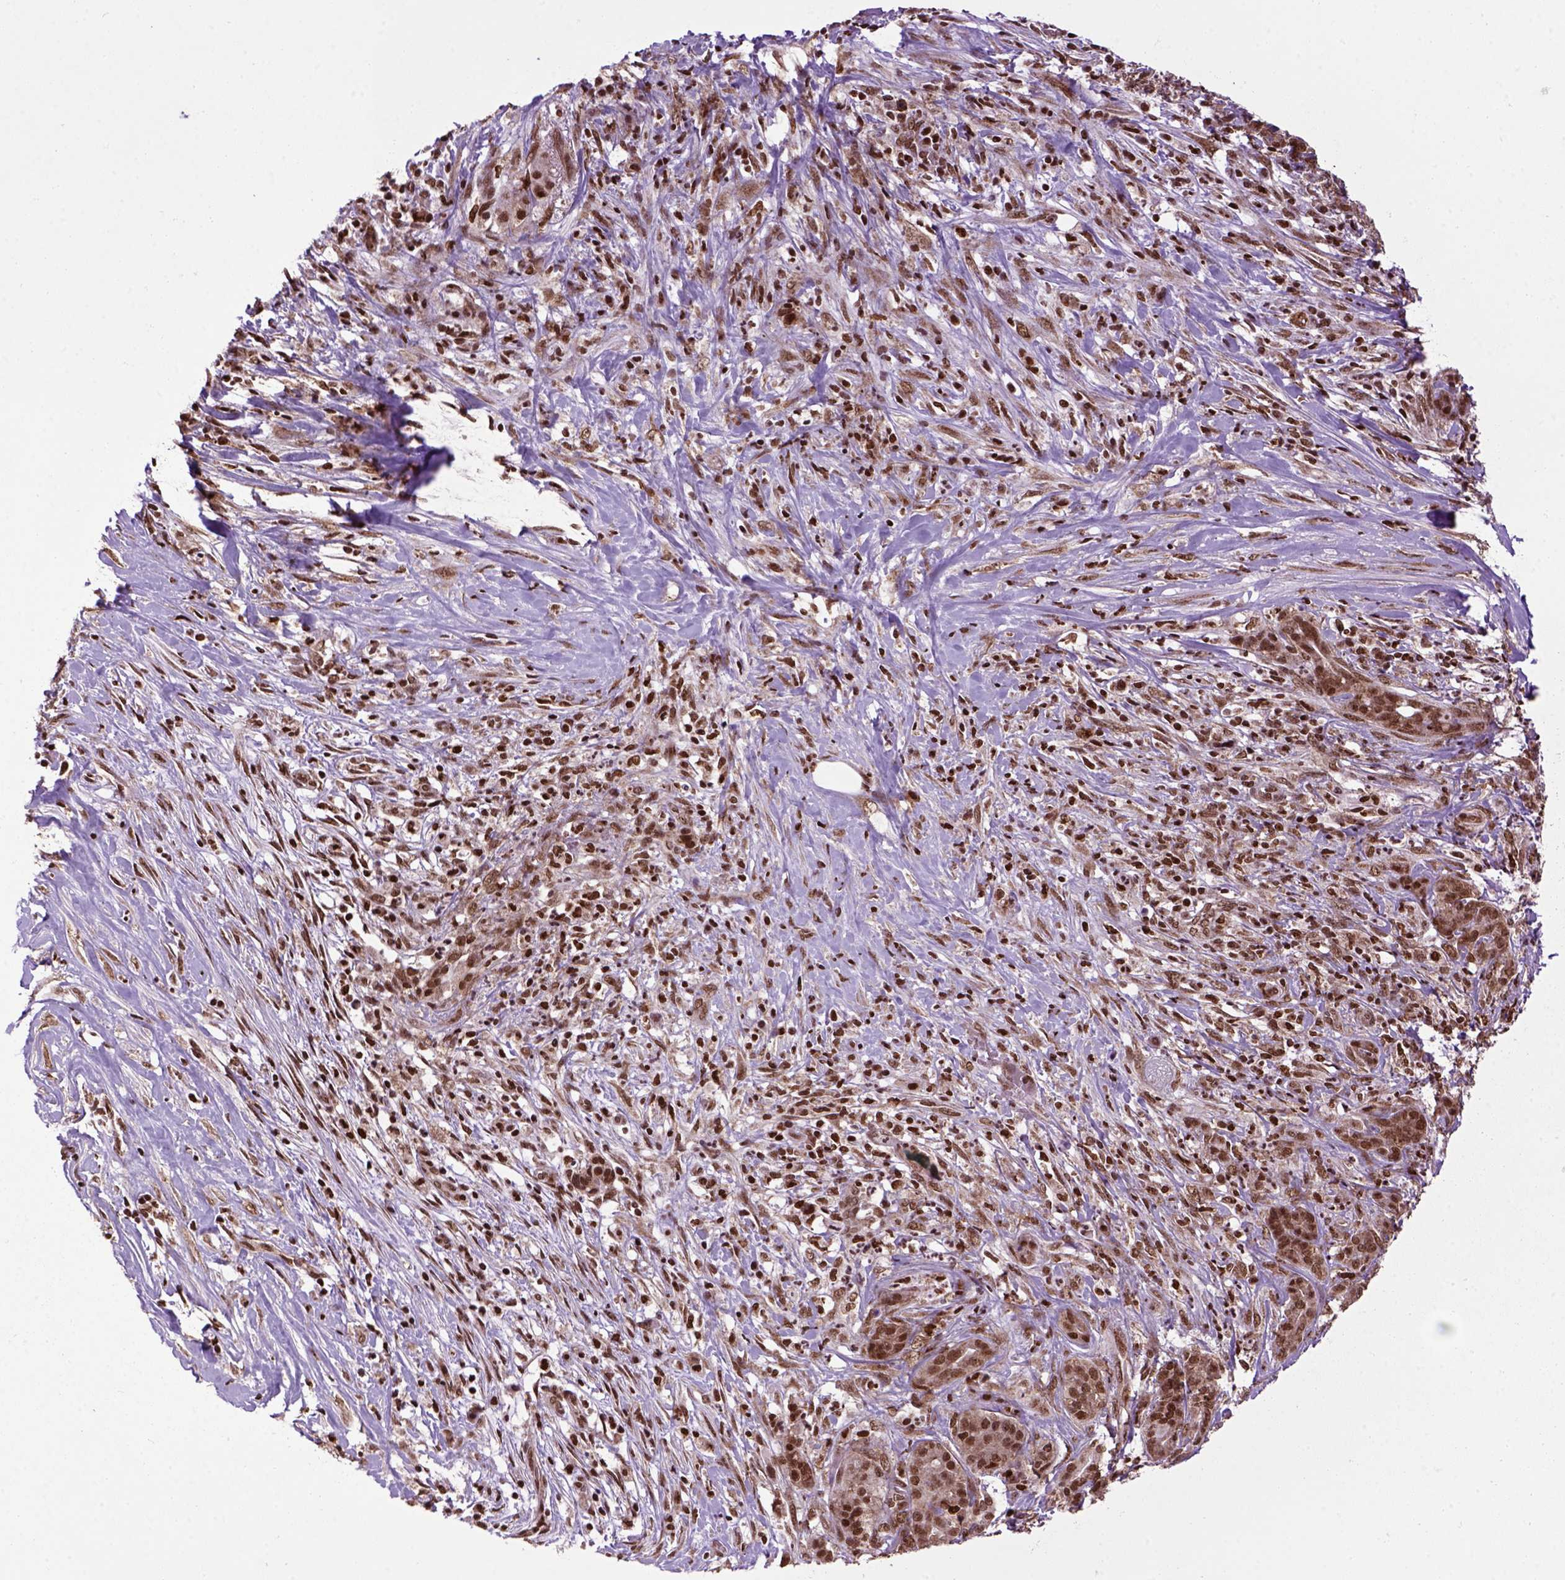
{"staining": {"intensity": "strong", "quantity": ">75%", "location": "cytoplasmic/membranous,nuclear"}, "tissue": "pancreatic cancer", "cell_type": "Tumor cells", "image_type": "cancer", "snomed": [{"axis": "morphology", "description": "Normal tissue, NOS"}, {"axis": "morphology", "description": "Inflammation, NOS"}, {"axis": "morphology", "description": "Adenocarcinoma, NOS"}, {"axis": "topography", "description": "Pancreas"}], "caption": "Strong cytoplasmic/membranous and nuclear protein positivity is identified in approximately >75% of tumor cells in pancreatic cancer (adenocarcinoma).", "gene": "CELF1", "patient": {"sex": "male", "age": 57}}